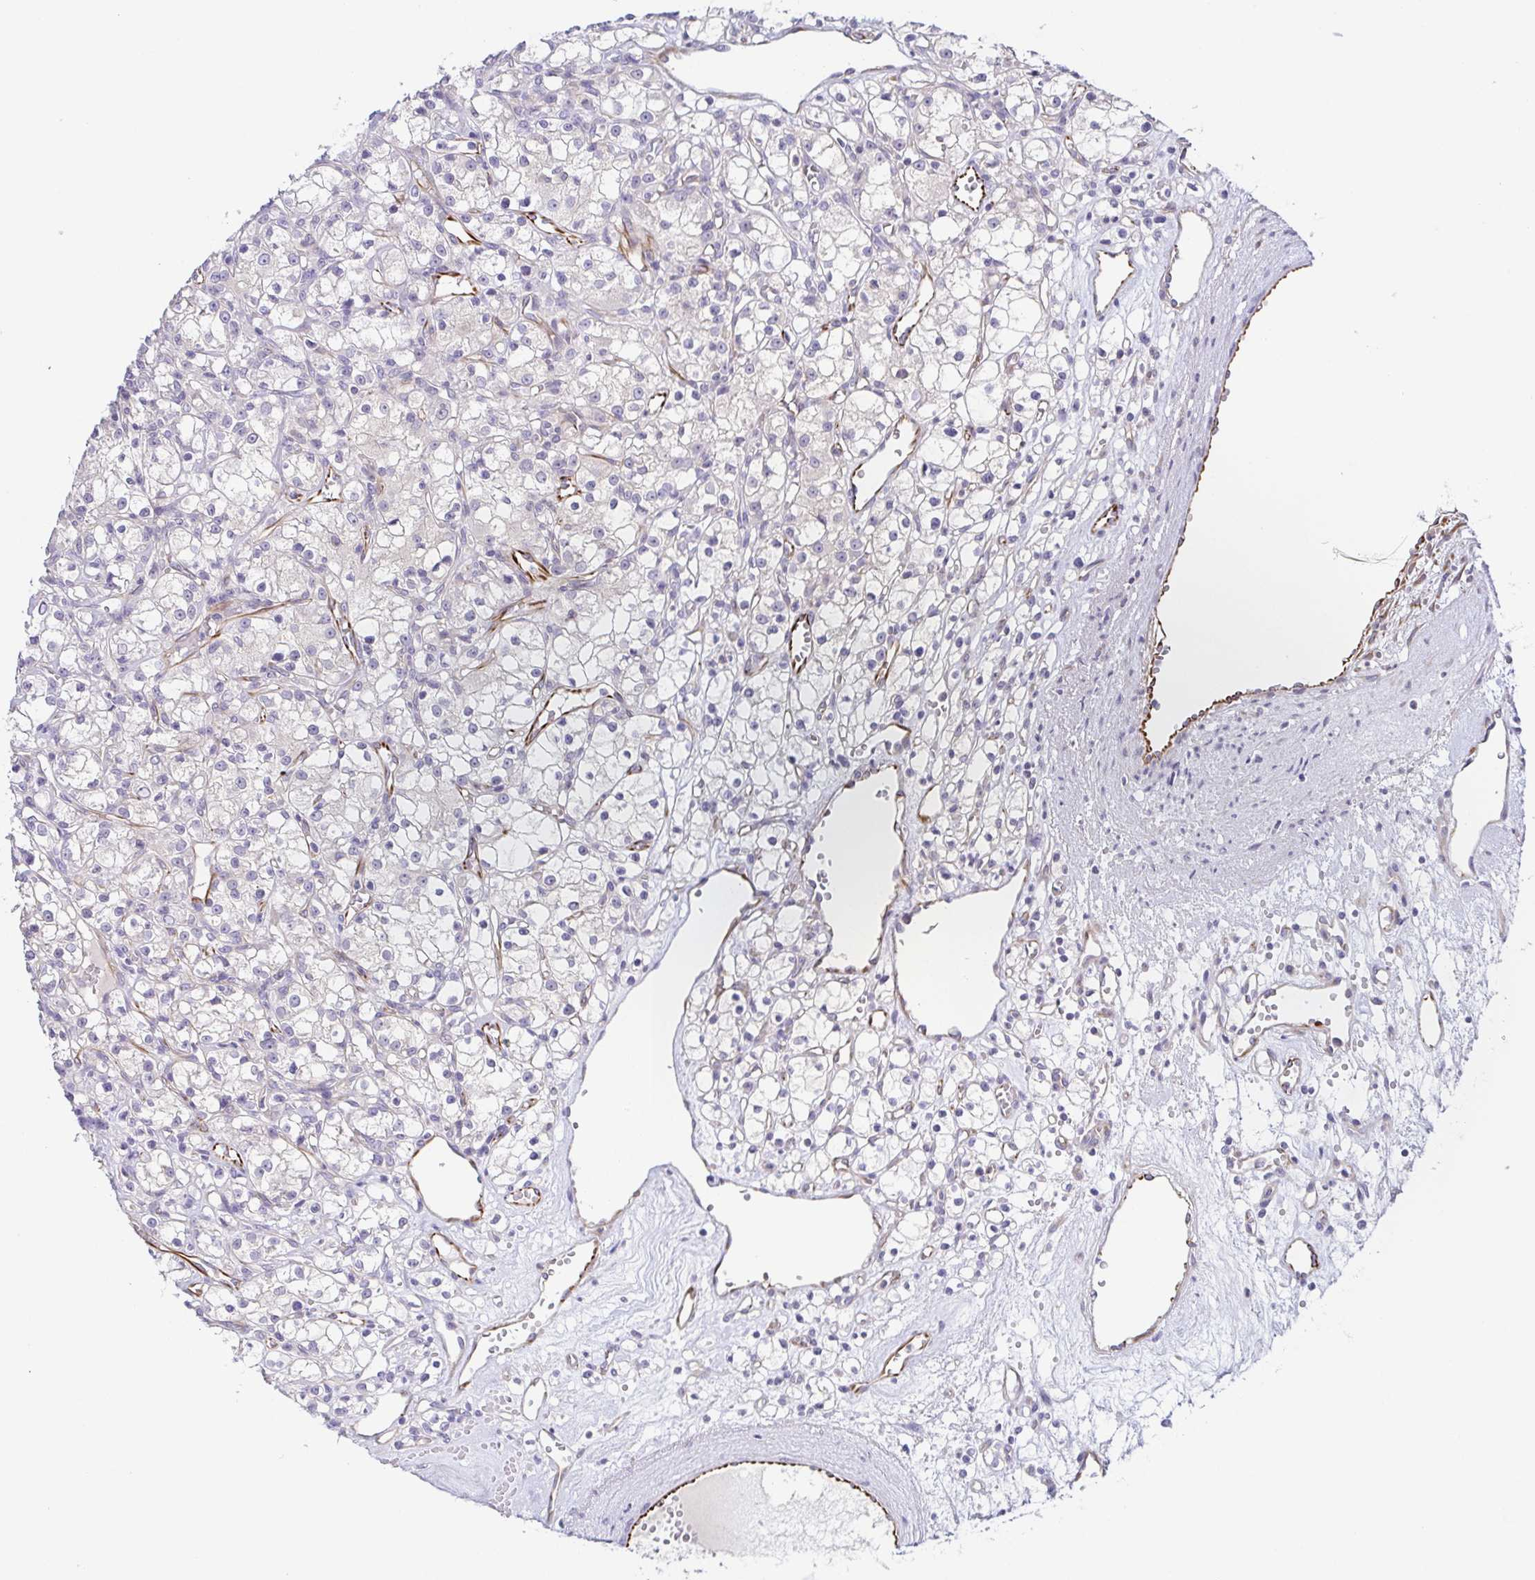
{"staining": {"intensity": "negative", "quantity": "none", "location": "none"}, "tissue": "renal cancer", "cell_type": "Tumor cells", "image_type": "cancer", "snomed": [{"axis": "morphology", "description": "Adenocarcinoma, NOS"}, {"axis": "topography", "description": "Kidney"}], "caption": "This is an immunohistochemistry (IHC) image of human renal adenocarcinoma. There is no staining in tumor cells.", "gene": "COL17A1", "patient": {"sex": "female", "age": 59}}